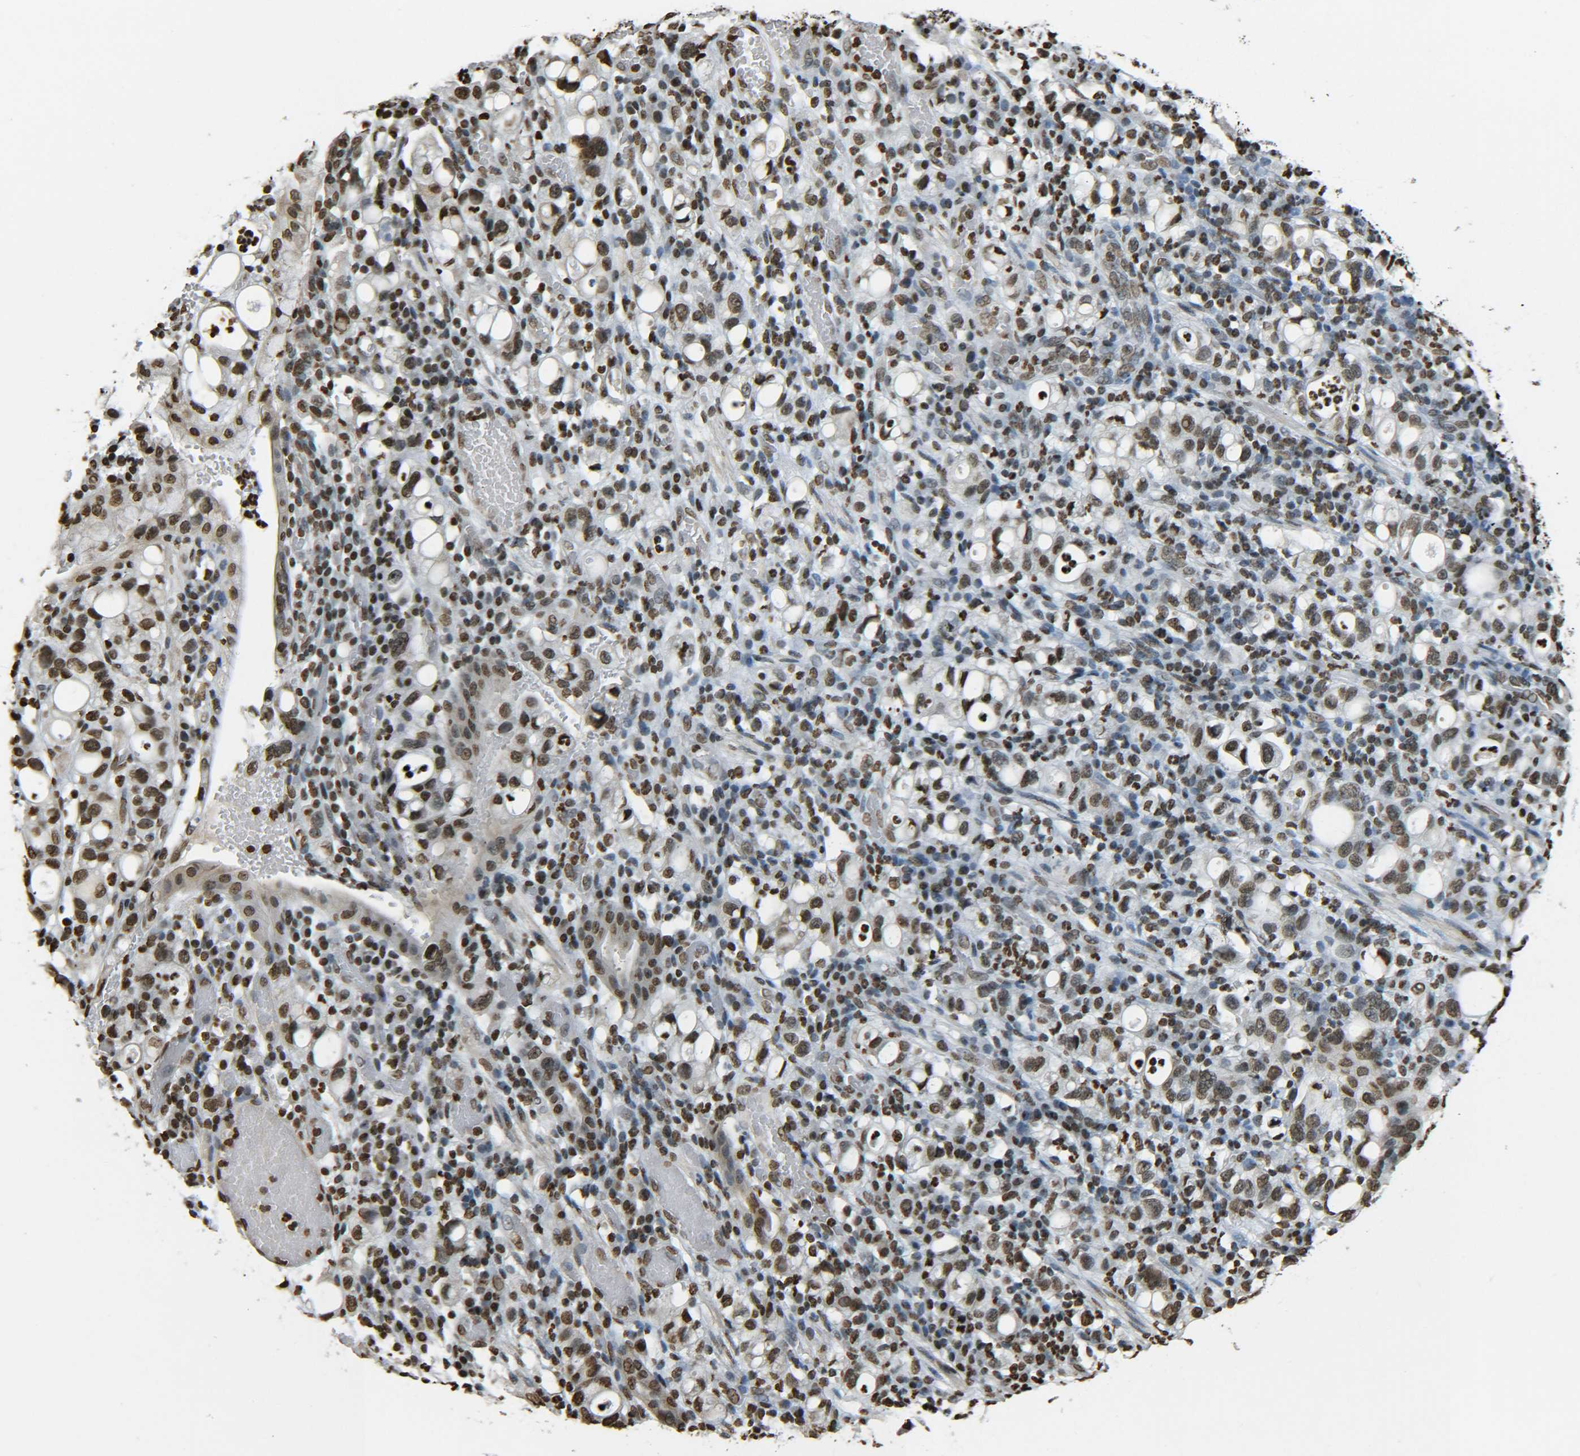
{"staining": {"intensity": "moderate", "quantity": ">75%", "location": "nuclear"}, "tissue": "stomach cancer", "cell_type": "Tumor cells", "image_type": "cancer", "snomed": [{"axis": "morphology", "description": "Adenocarcinoma, NOS"}, {"axis": "topography", "description": "Stomach"}], "caption": "There is medium levels of moderate nuclear positivity in tumor cells of stomach adenocarcinoma, as demonstrated by immunohistochemical staining (brown color).", "gene": "H4C16", "patient": {"sex": "female", "age": 75}}